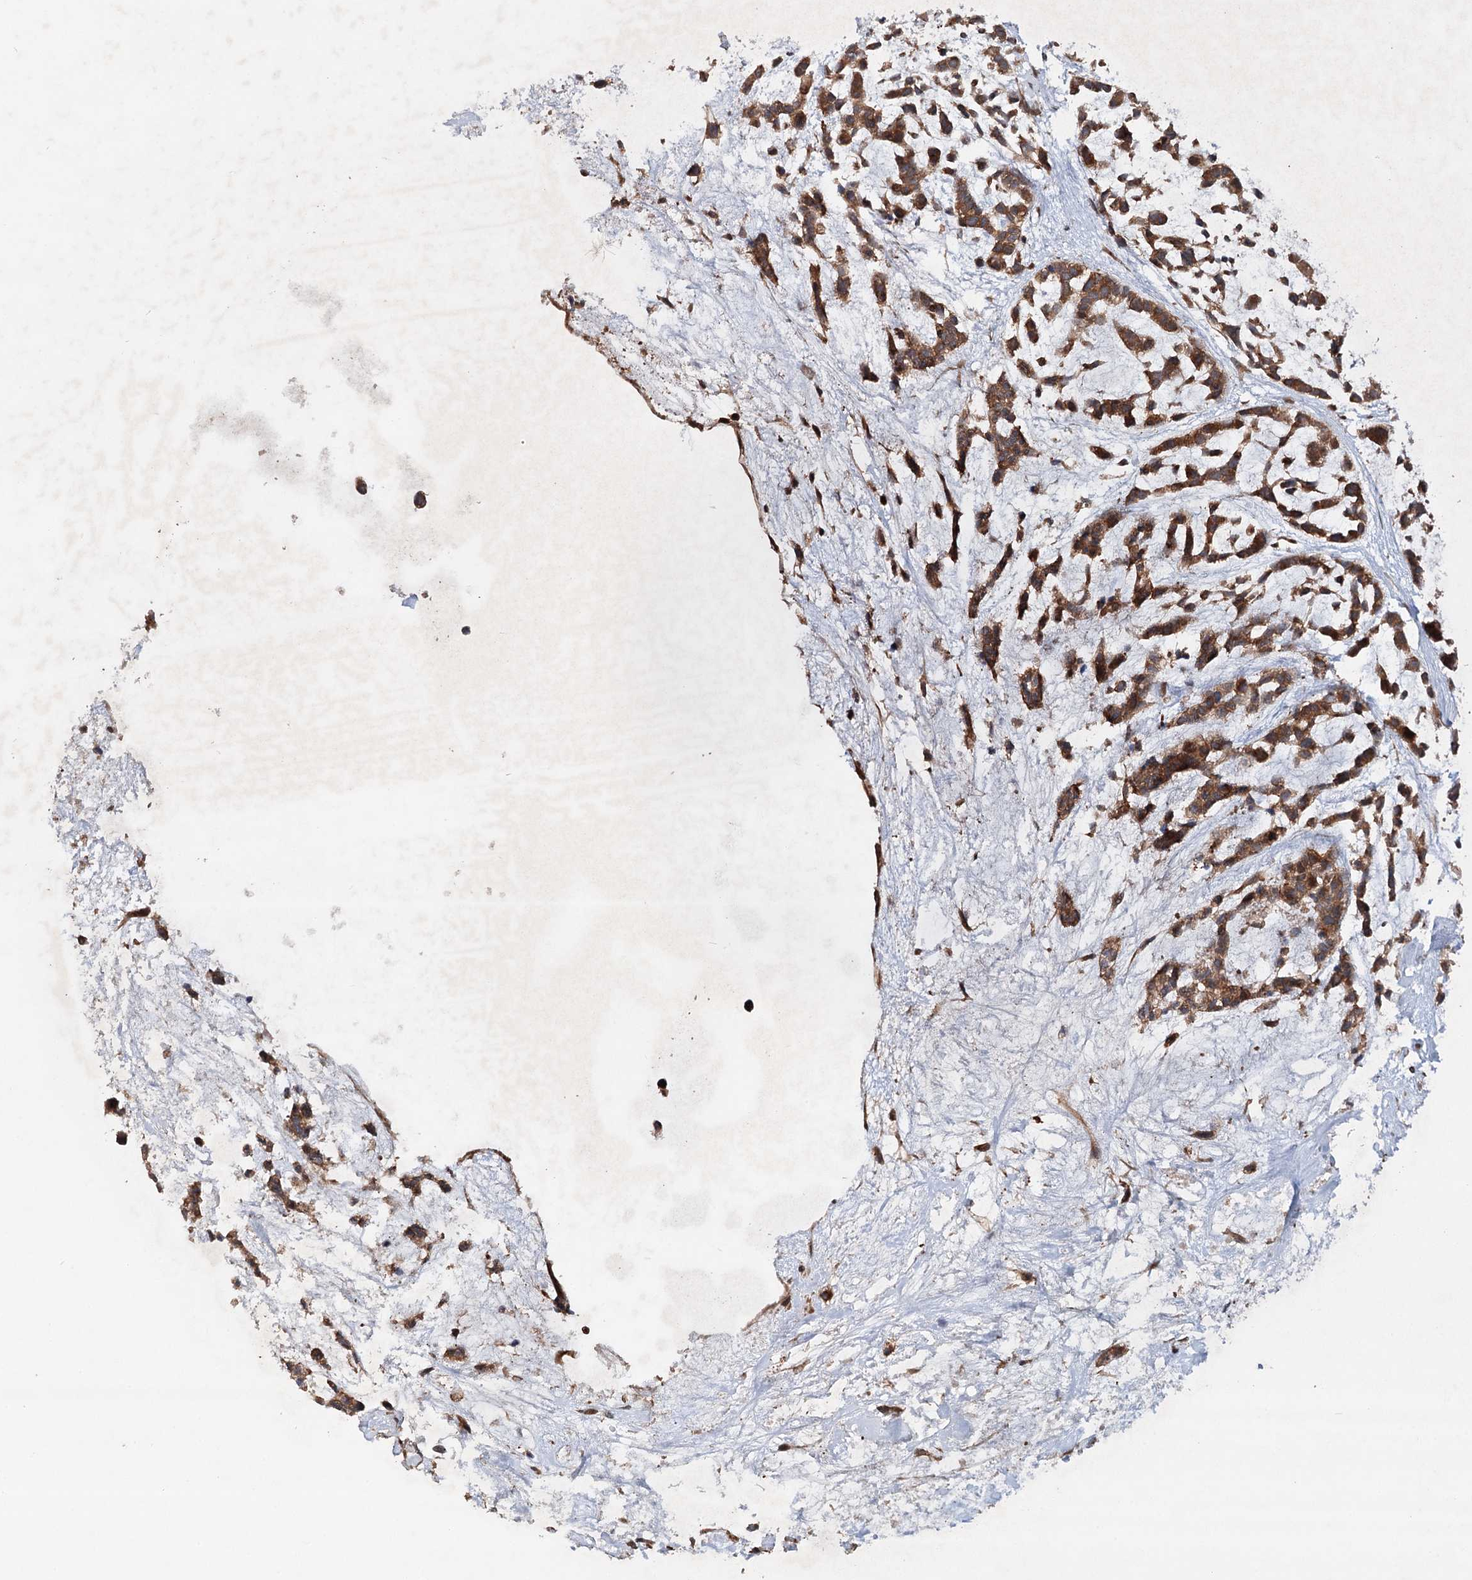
{"staining": {"intensity": "moderate", "quantity": ">75%", "location": "cytoplasmic/membranous"}, "tissue": "head and neck cancer", "cell_type": "Tumor cells", "image_type": "cancer", "snomed": [{"axis": "morphology", "description": "Adenocarcinoma, NOS"}, {"axis": "morphology", "description": "Adenoma, NOS"}, {"axis": "topography", "description": "Head-Neck"}], "caption": "A brown stain labels moderate cytoplasmic/membranous expression of a protein in head and neck cancer (adenoma) tumor cells. (brown staining indicates protein expression, while blue staining denotes nuclei).", "gene": "ADGRG4", "patient": {"sex": "female", "age": 55}}